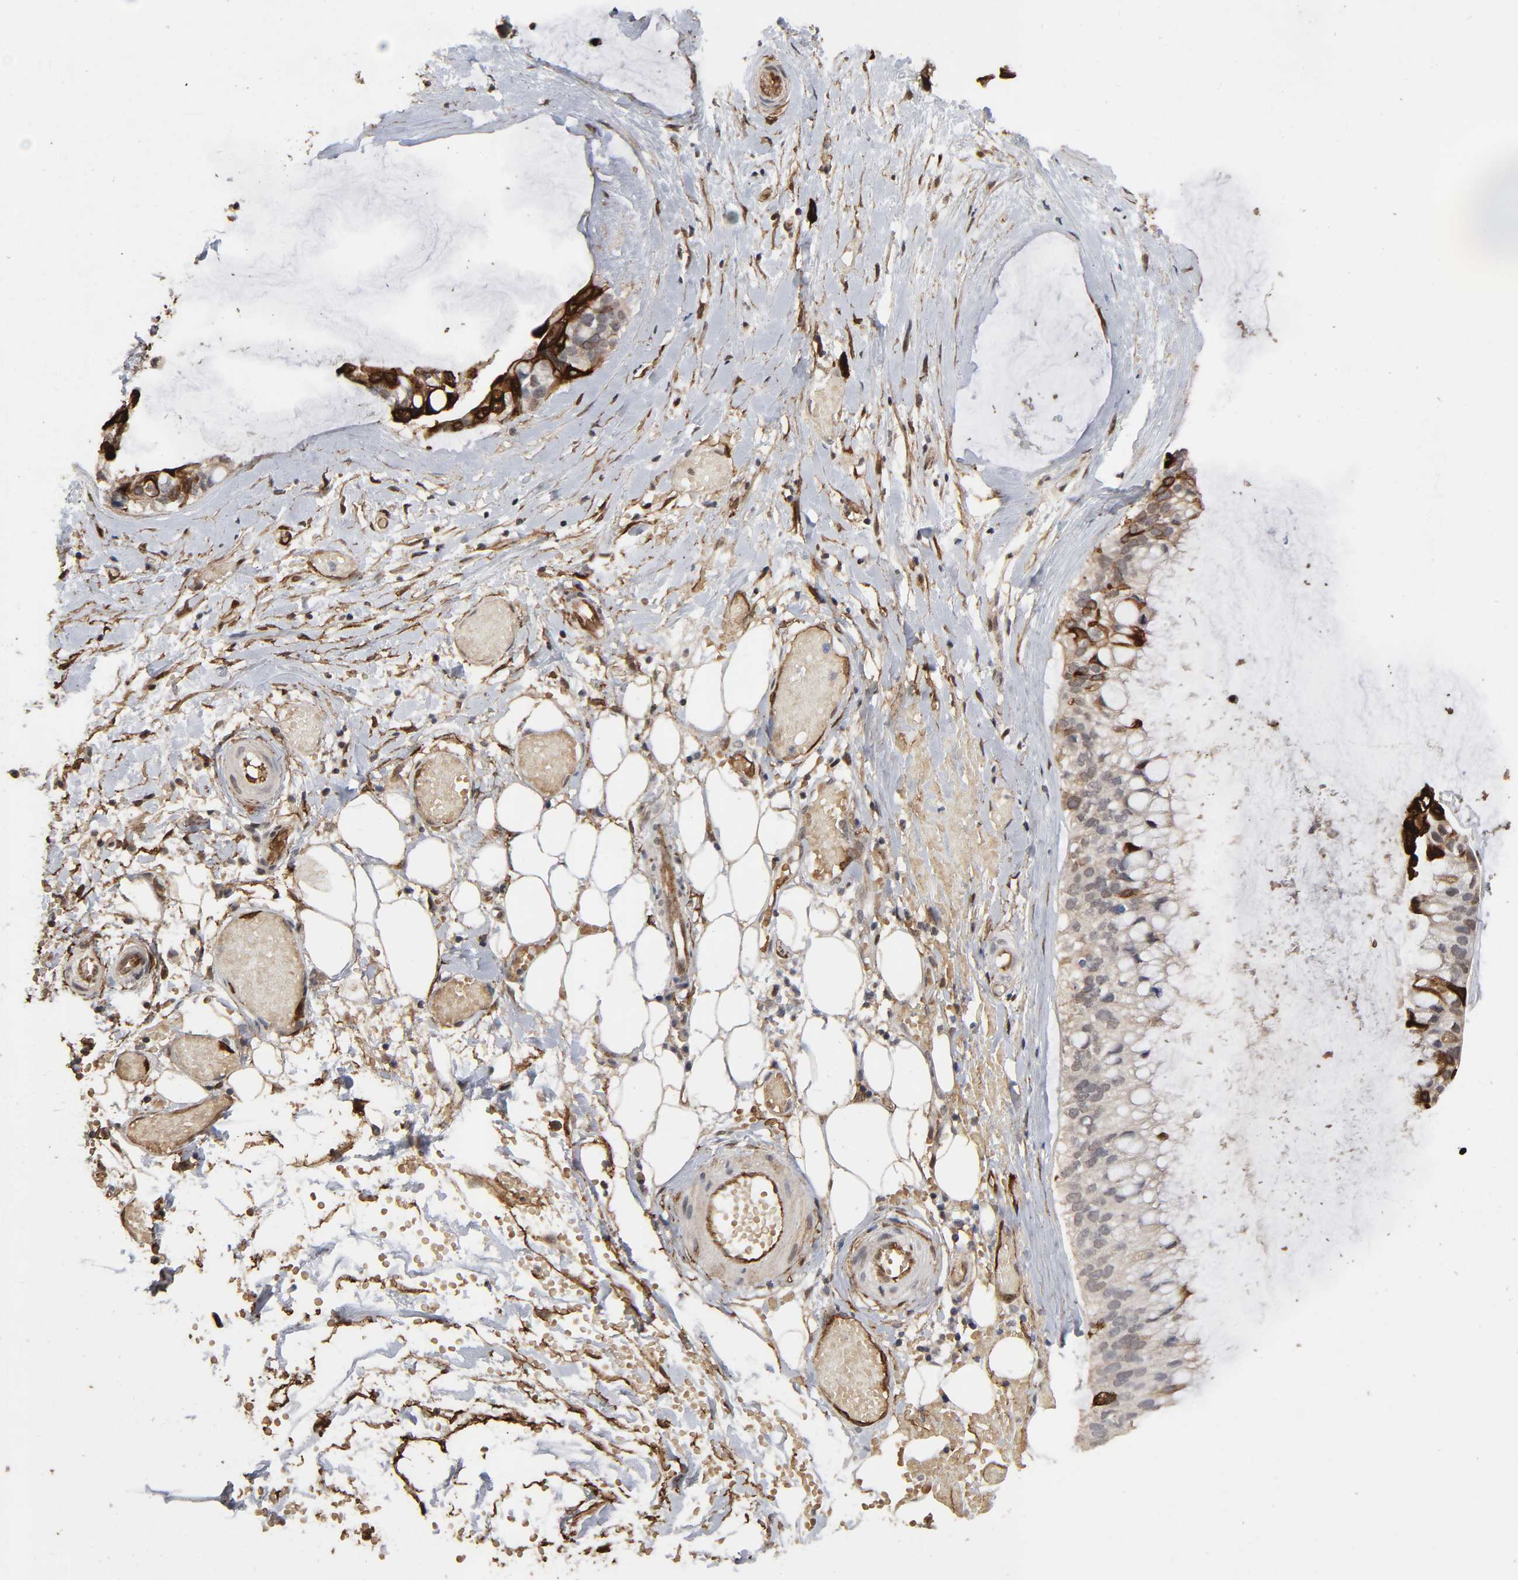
{"staining": {"intensity": "strong", "quantity": ">75%", "location": "cytoplasmic/membranous"}, "tissue": "ovarian cancer", "cell_type": "Tumor cells", "image_type": "cancer", "snomed": [{"axis": "morphology", "description": "Cystadenocarcinoma, mucinous, NOS"}, {"axis": "topography", "description": "Ovary"}], "caption": "A histopathology image showing strong cytoplasmic/membranous staining in approximately >75% of tumor cells in ovarian mucinous cystadenocarcinoma, as visualized by brown immunohistochemical staining.", "gene": "AHNAK2", "patient": {"sex": "female", "age": 39}}